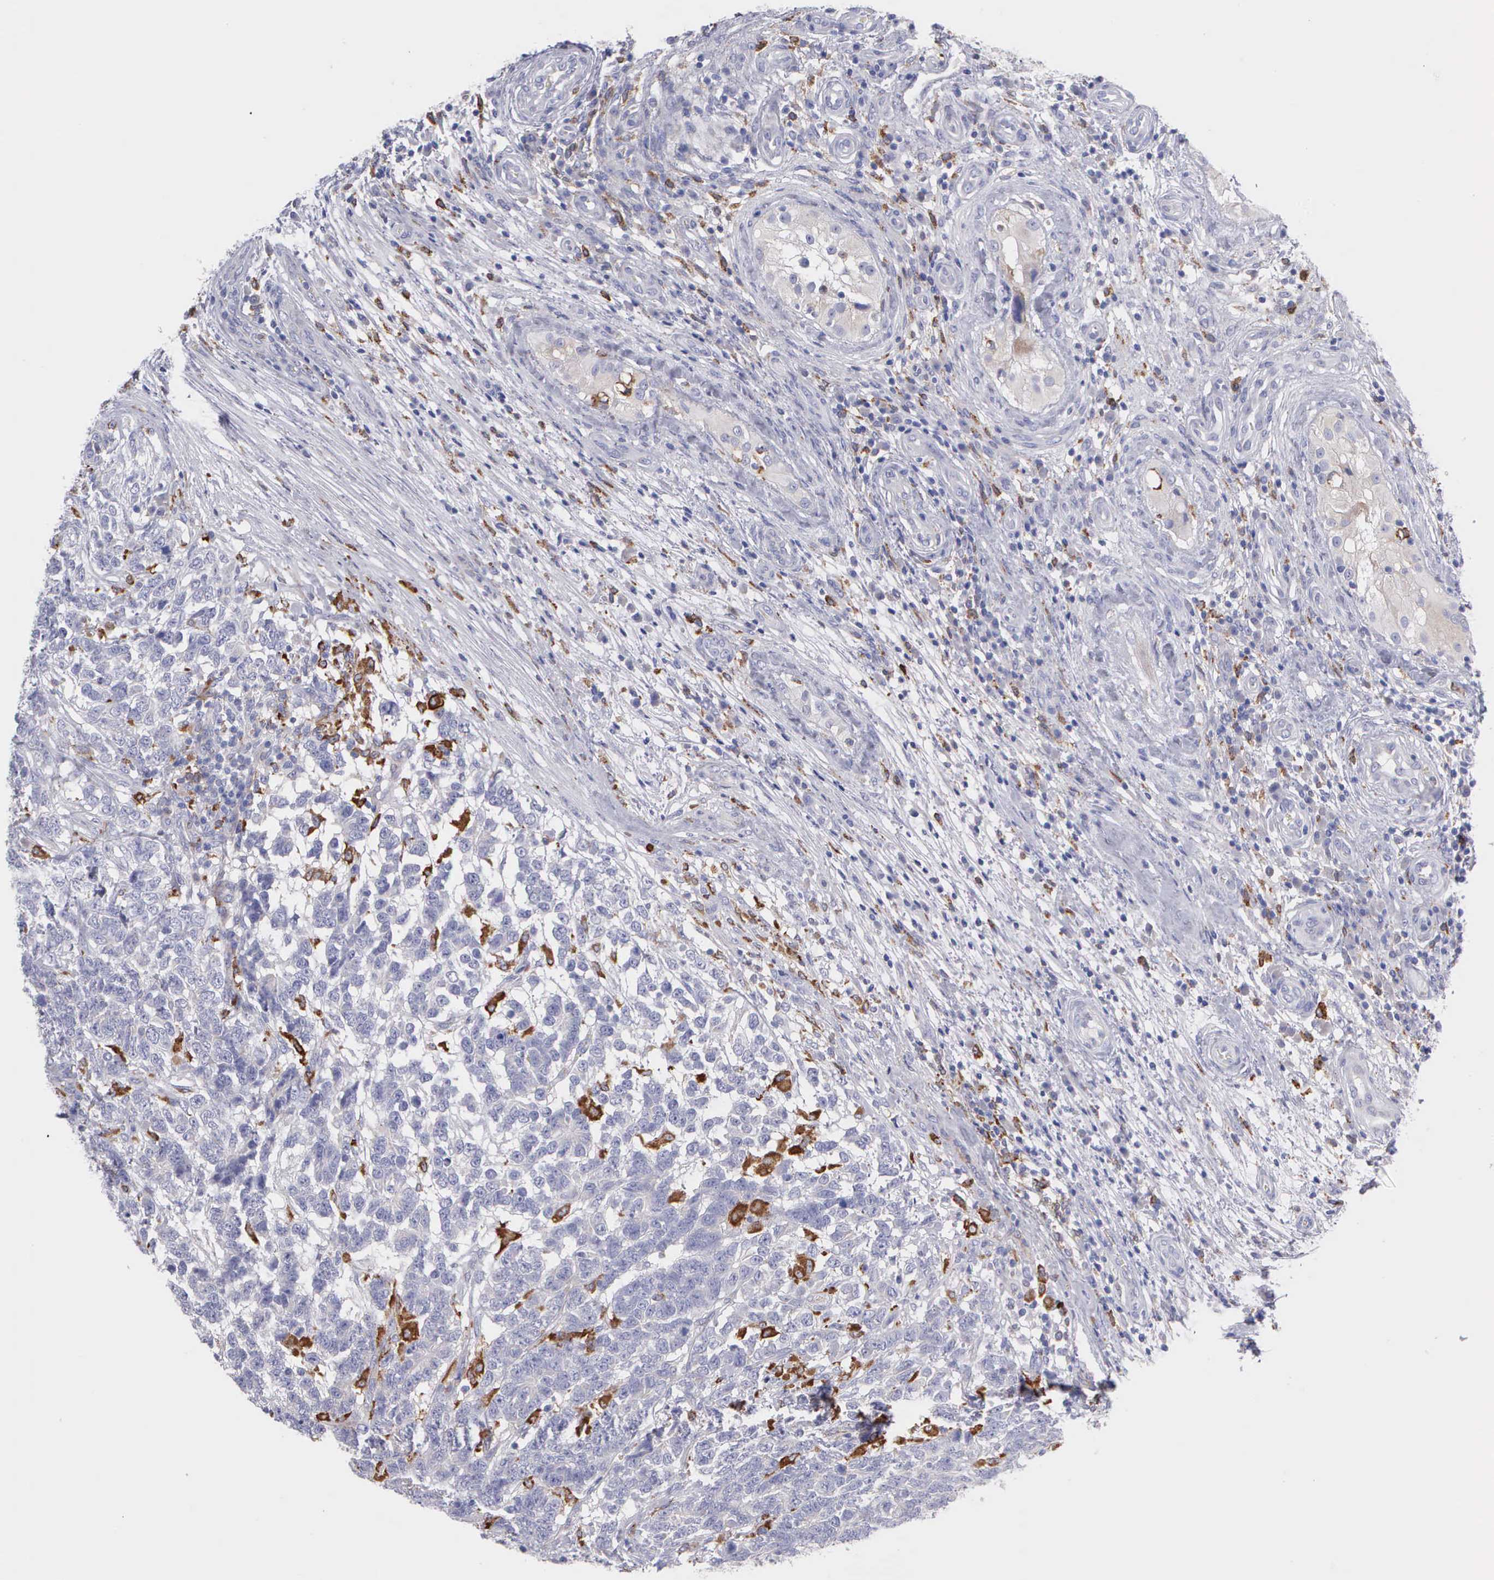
{"staining": {"intensity": "moderate", "quantity": "<25%", "location": "cytoplasmic/membranous"}, "tissue": "testis cancer", "cell_type": "Tumor cells", "image_type": "cancer", "snomed": [{"axis": "morphology", "description": "Carcinoma, Embryonal, NOS"}, {"axis": "topography", "description": "Testis"}], "caption": "A brown stain highlights moderate cytoplasmic/membranous positivity of a protein in testis cancer (embryonal carcinoma) tumor cells.", "gene": "TYRP1", "patient": {"sex": "male", "age": 26}}